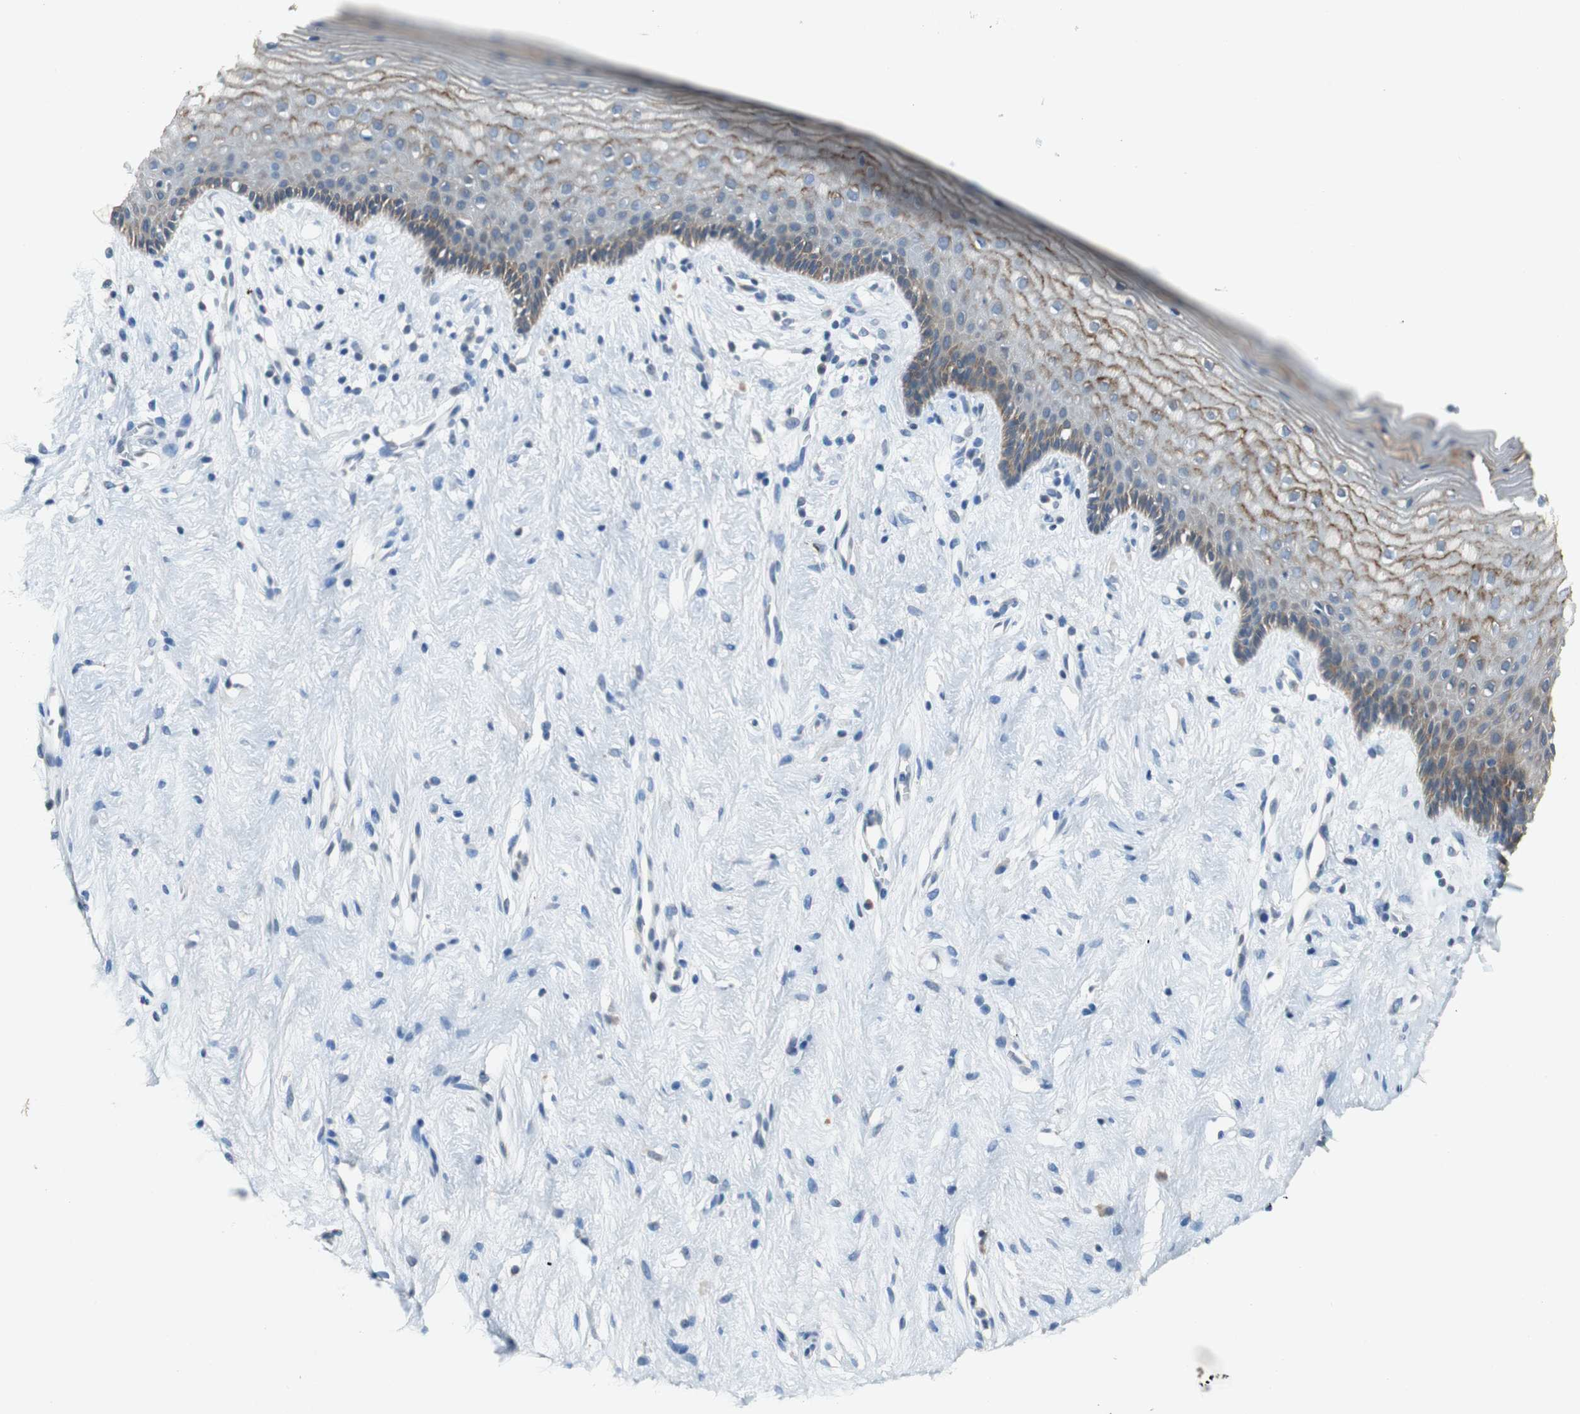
{"staining": {"intensity": "moderate", "quantity": "25%-75%", "location": "cytoplasmic/membranous"}, "tissue": "vagina", "cell_type": "Squamous epithelial cells", "image_type": "normal", "snomed": [{"axis": "morphology", "description": "Normal tissue, NOS"}, {"axis": "topography", "description": "Vagina"}], "caption": "An image showing moderate cytoplasmic/membranous expression in about 25%-75% of squamous epithelial cells in normal vagina, as visualized by brown immunohistochemical staining.", "gene": "GLCCI1", "patient": {"sex": "female", "age": 44}}